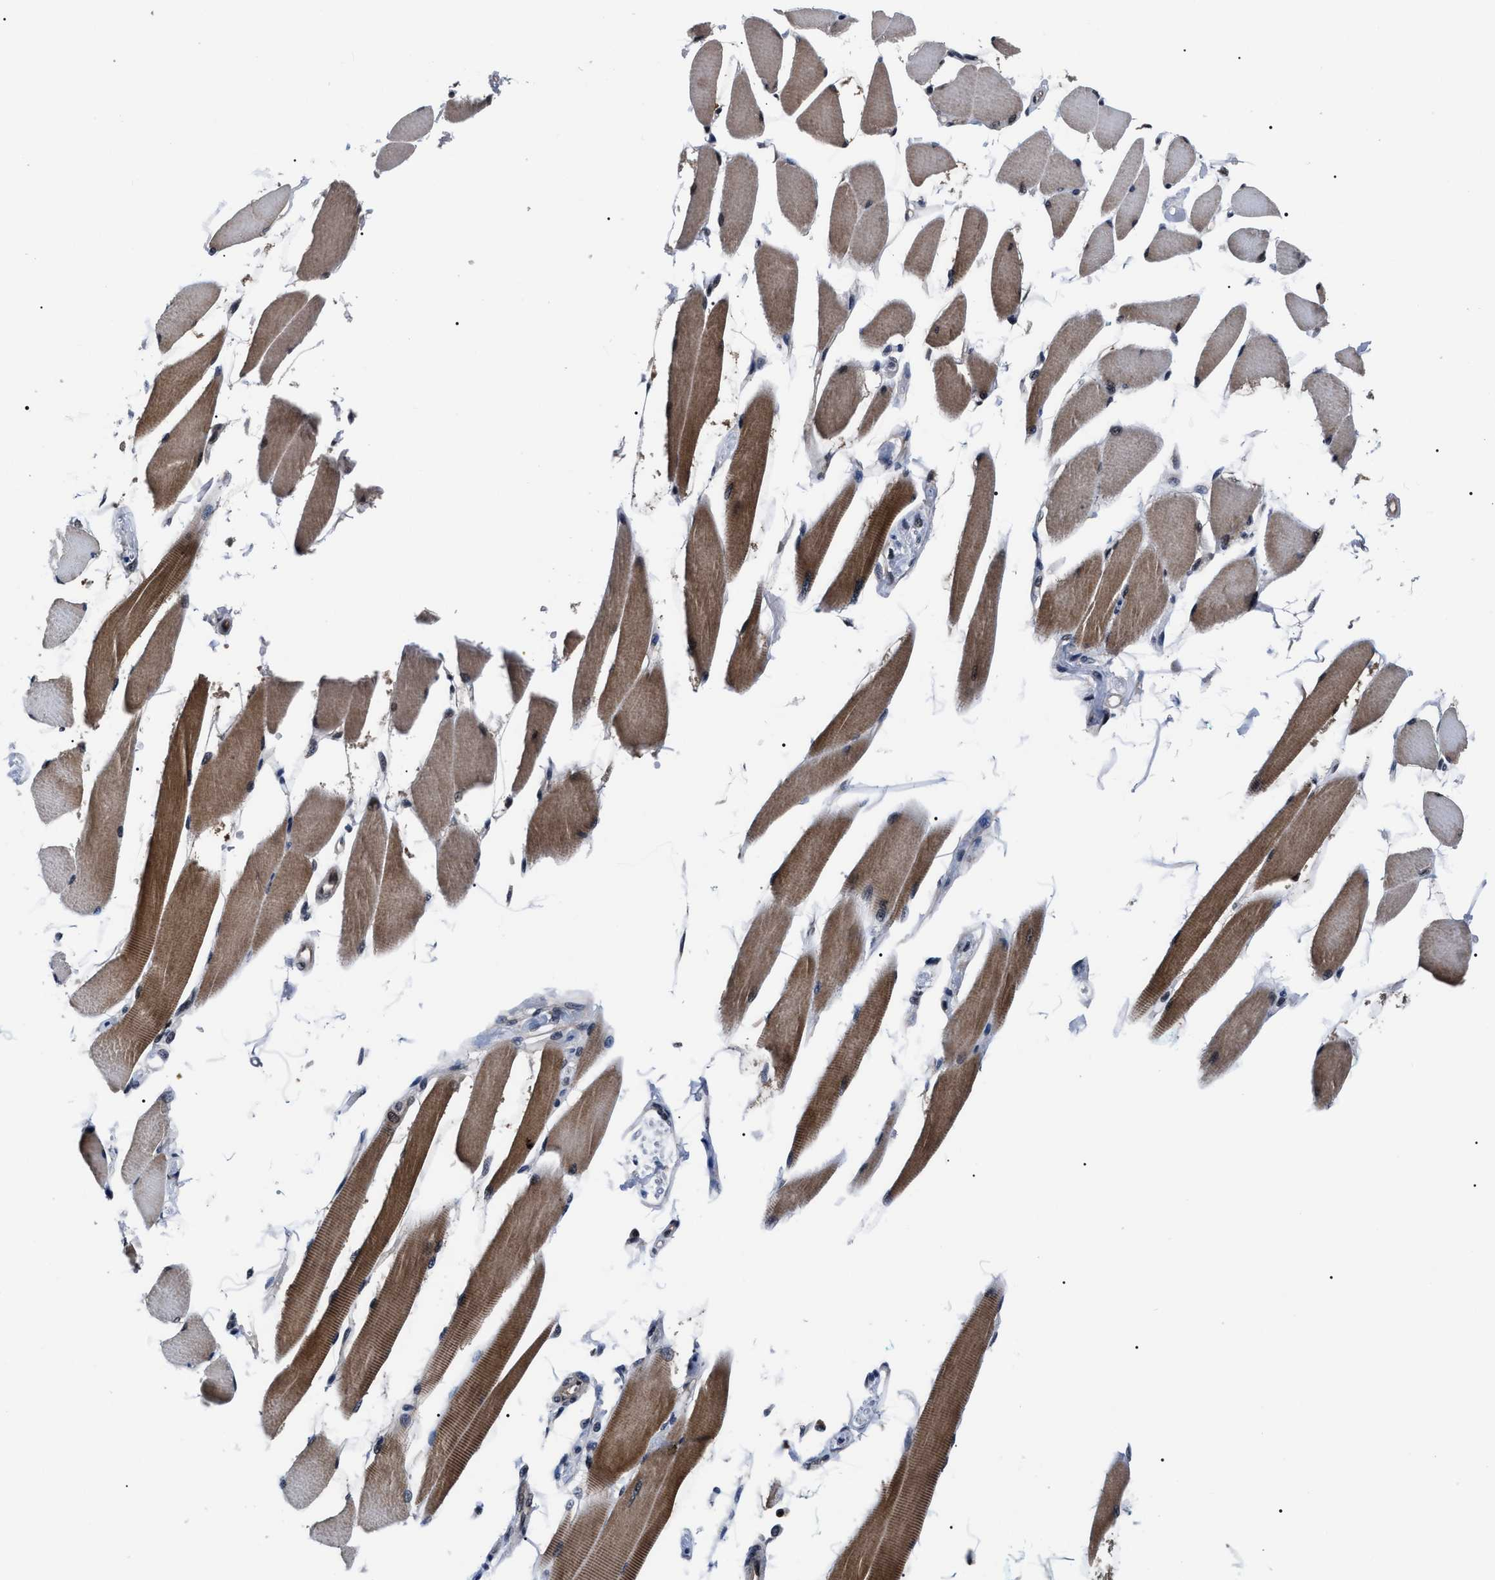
{"staining": {"intensity": "moderate", "quantity": ">75%", "location": "cytoplasmic/membranous,nuclear"}, "tissue": "skeletal muscle", "cell_type": "Myocytes", "image_type": "normal", "snomed": [{"axis": "morphology", "description": "Normal tissue, NOS"}, {"axis": "topography", "description": "Skeletal muscle"}, {"axis": "topography", "description": "Oral tissue"}, {"axis": "topography", "description": "Peripheral nerve tissue"}], "caption": "Protein expression analysis of normal human skeletal muscle reveals moderate cytoplasmic/membranous,nuclear expression in about >75% of myocytes.", "gene": "CSNK2A1", "patient": {"sex": "female", "age": 84}}